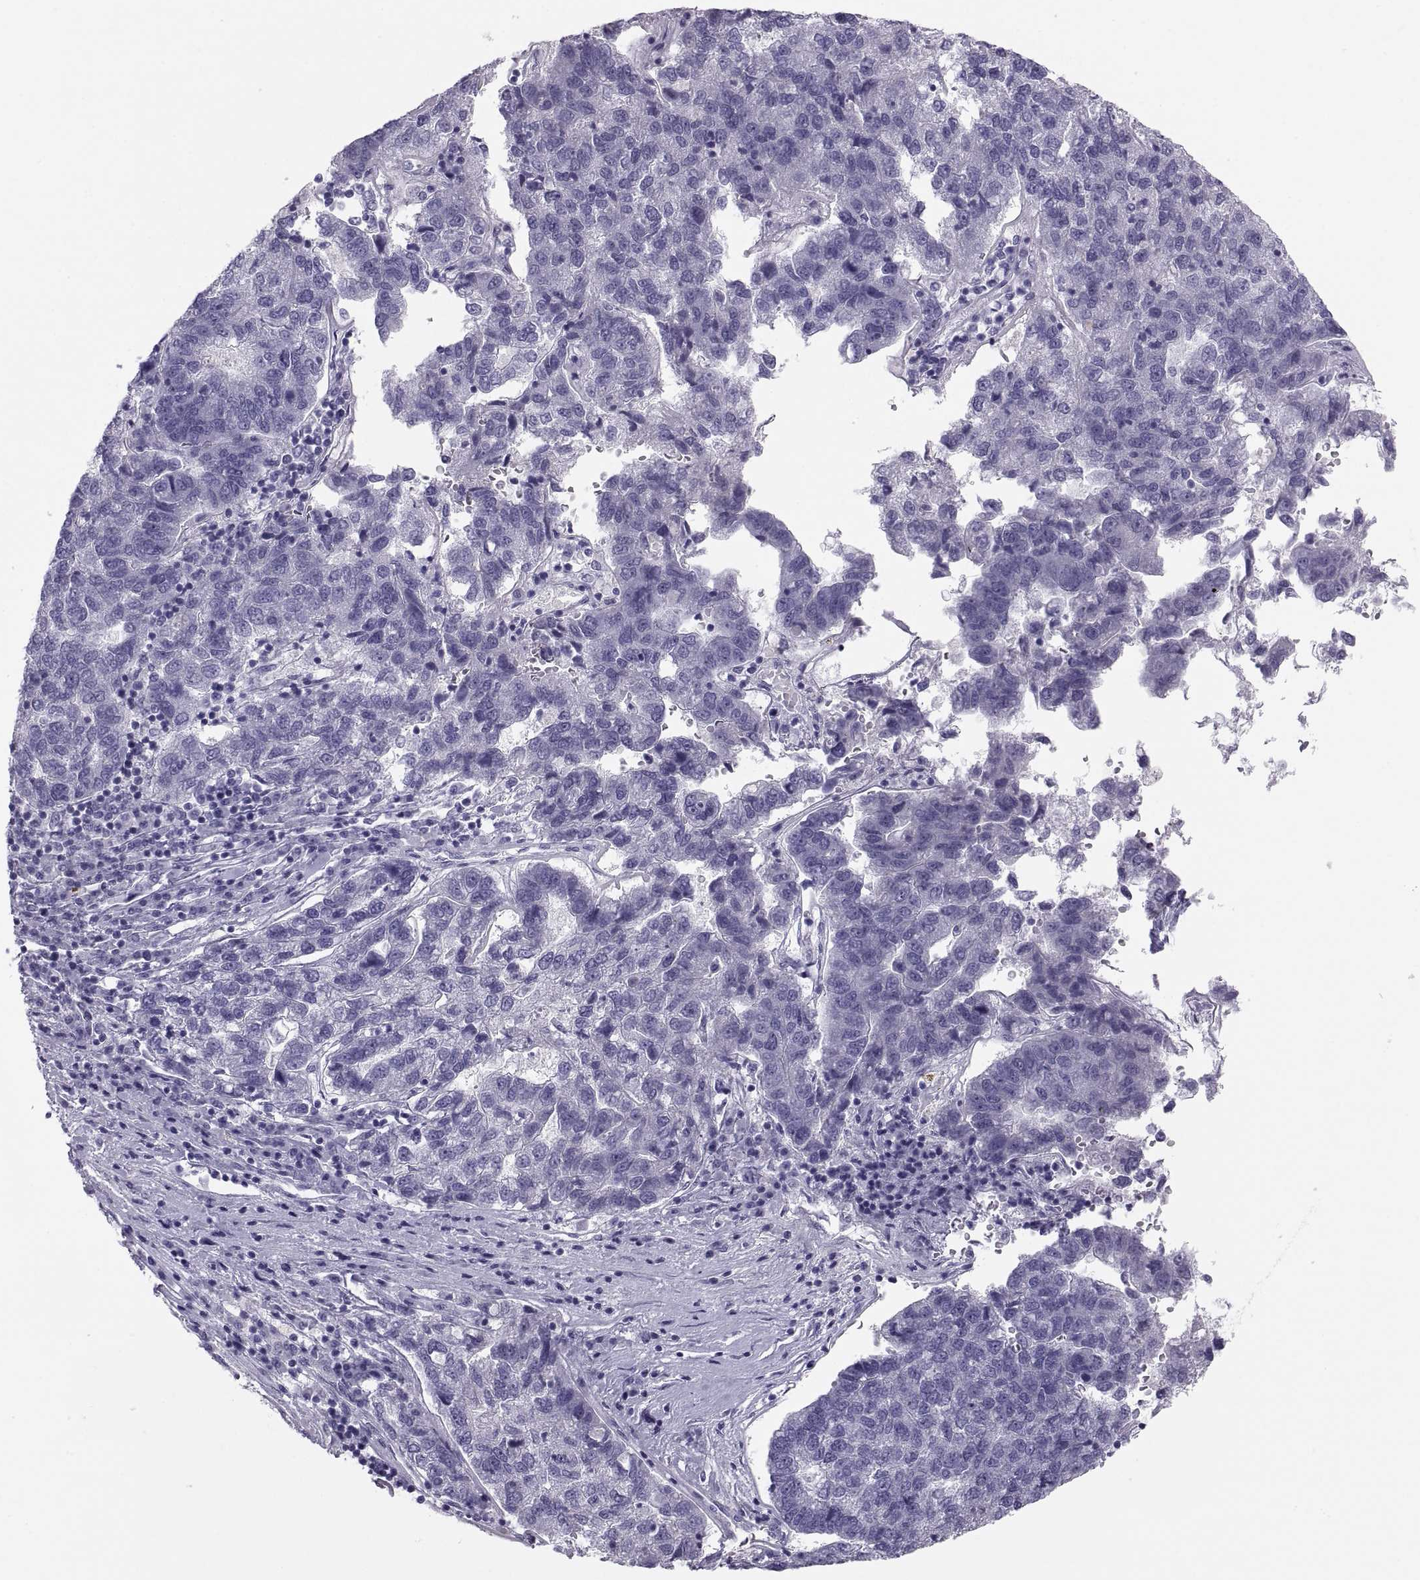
{"staining": {"intensity": "negative", "quantity": "none", "location": "none"}, "tissue": "pancreatic cancer", "cell_type": "Tumor cells", "image_type": "cancer", "snomed": [{"axis": "morphology", "description": "Adenocarcinoma, NOS"}, {"axis": "topography", "description": "Pancreas"}], "caption": "This is an immunohistochemistry micrograph of pancreatic cancer. There is no positivity in tumor cells.", "gene": "MAGEB2", "patient": {"sex": "female", "age": 61}}